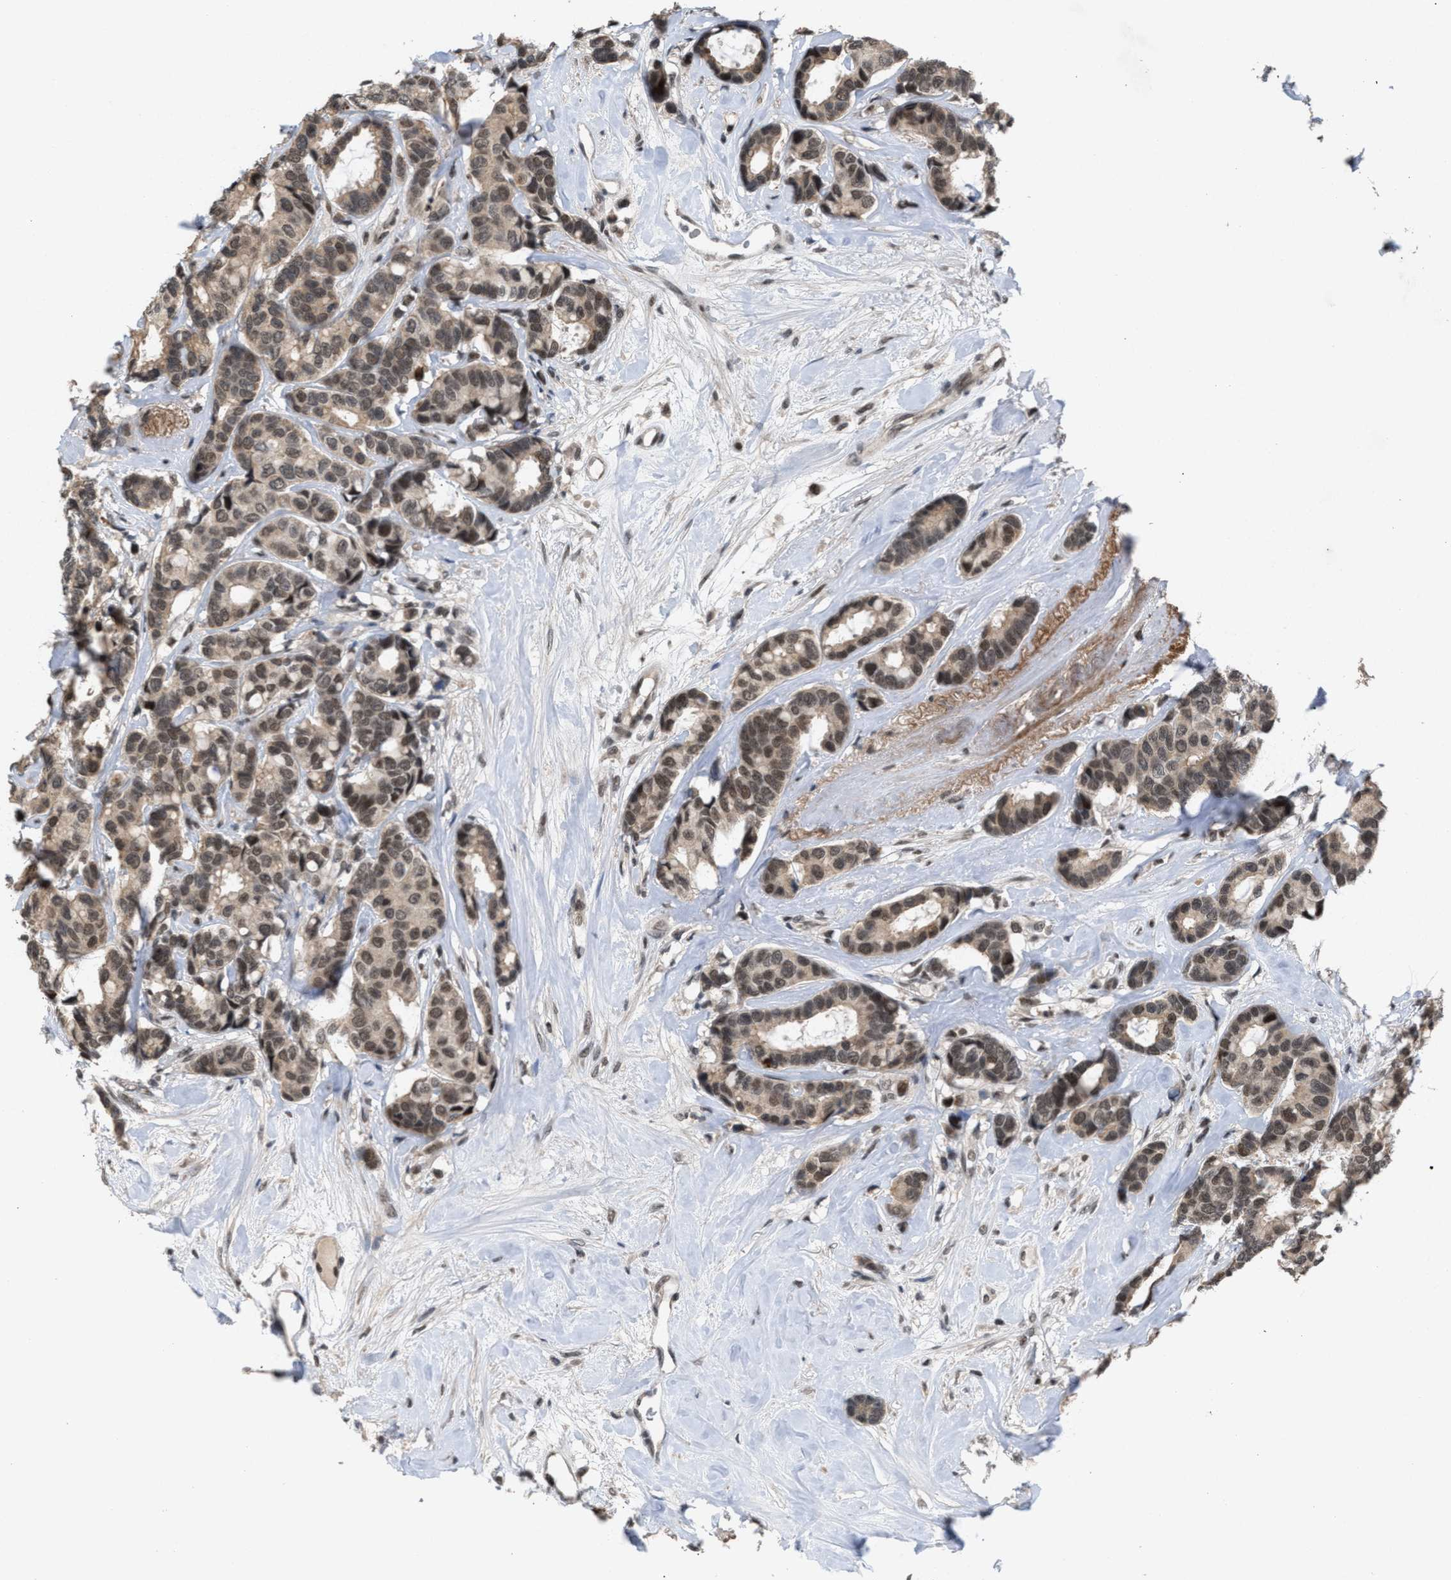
{"staining": {"intensity": "weak", "quantity": ">75%", "location": "cytoplasmic/membranous,nuclear"}, "tissue": "breast cancer", "cell_type": "Tumor cells", "image_type": "cancer", "snomed": [{"axis": "morphology", "description": "Duct carcinoma"}, {"axis": "topography", "description": "Breast"}], "caption": "Immunohistochemistry photomicrograph of invasive ductal carcinoma (breast) stained for a protein (brown), which shows low levels of weak cytoplasmic/membranous and nuclear staining in approximately >75% of tumor cells.", "gene": "C9orf78", "patient": {"sex": "female", "age": 87}}